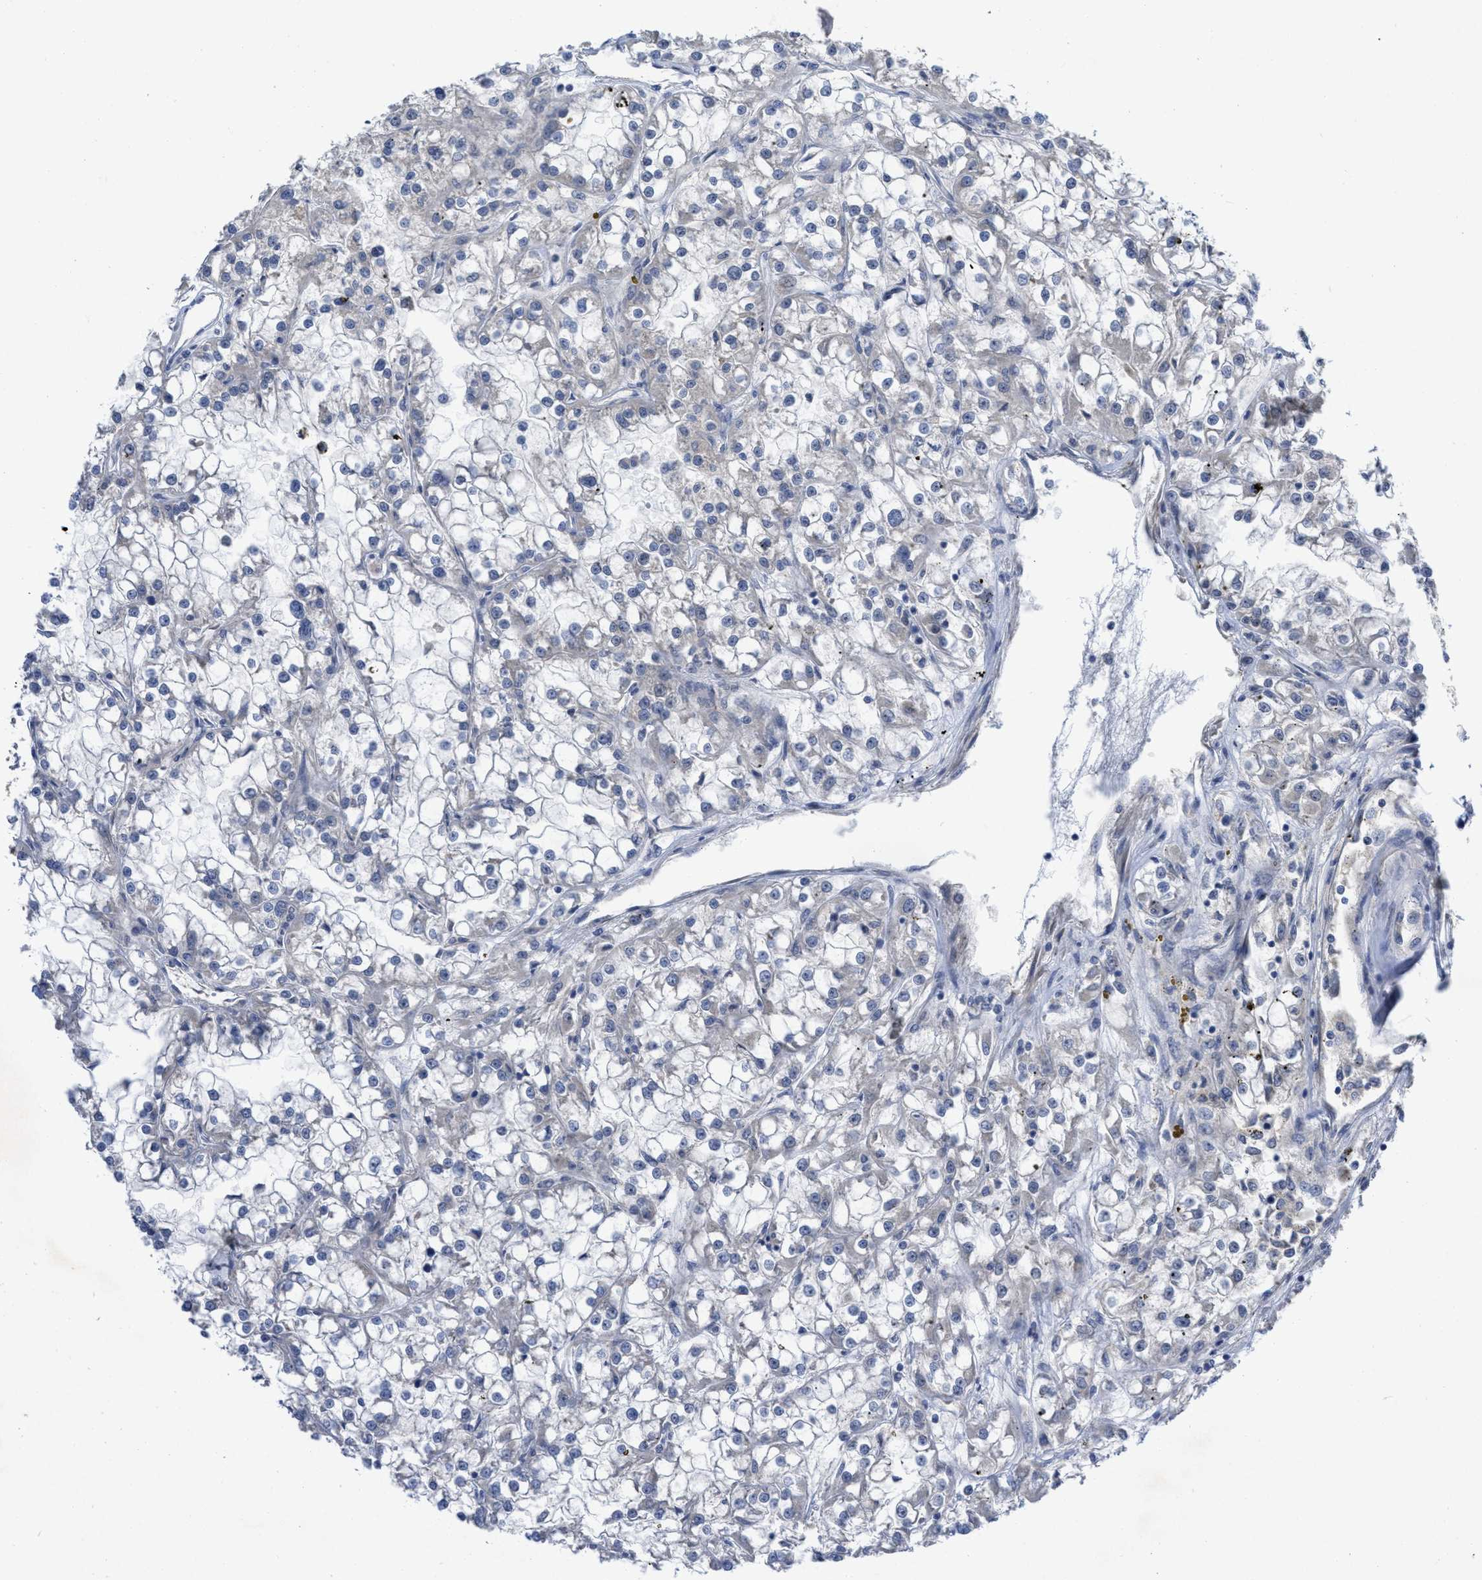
{"staining": {"intensity": "negative", "quantity": "none", "location": "none"}, "tissue": "renal cancer", "cell_type": "Tumor cells", "image_type": "cancer", "snomed": [{"axis": "morphology", "description": "Adenocarcinoma, NOS"}, {"axis": "topography", "description": "Kidney"}], "caption": "Renal cancer was stained to show a protein in brown. There is no significant staining in tumor cells.", "gene": "ARHGEF26", "patient": {"sex": "female", "age": 52}}